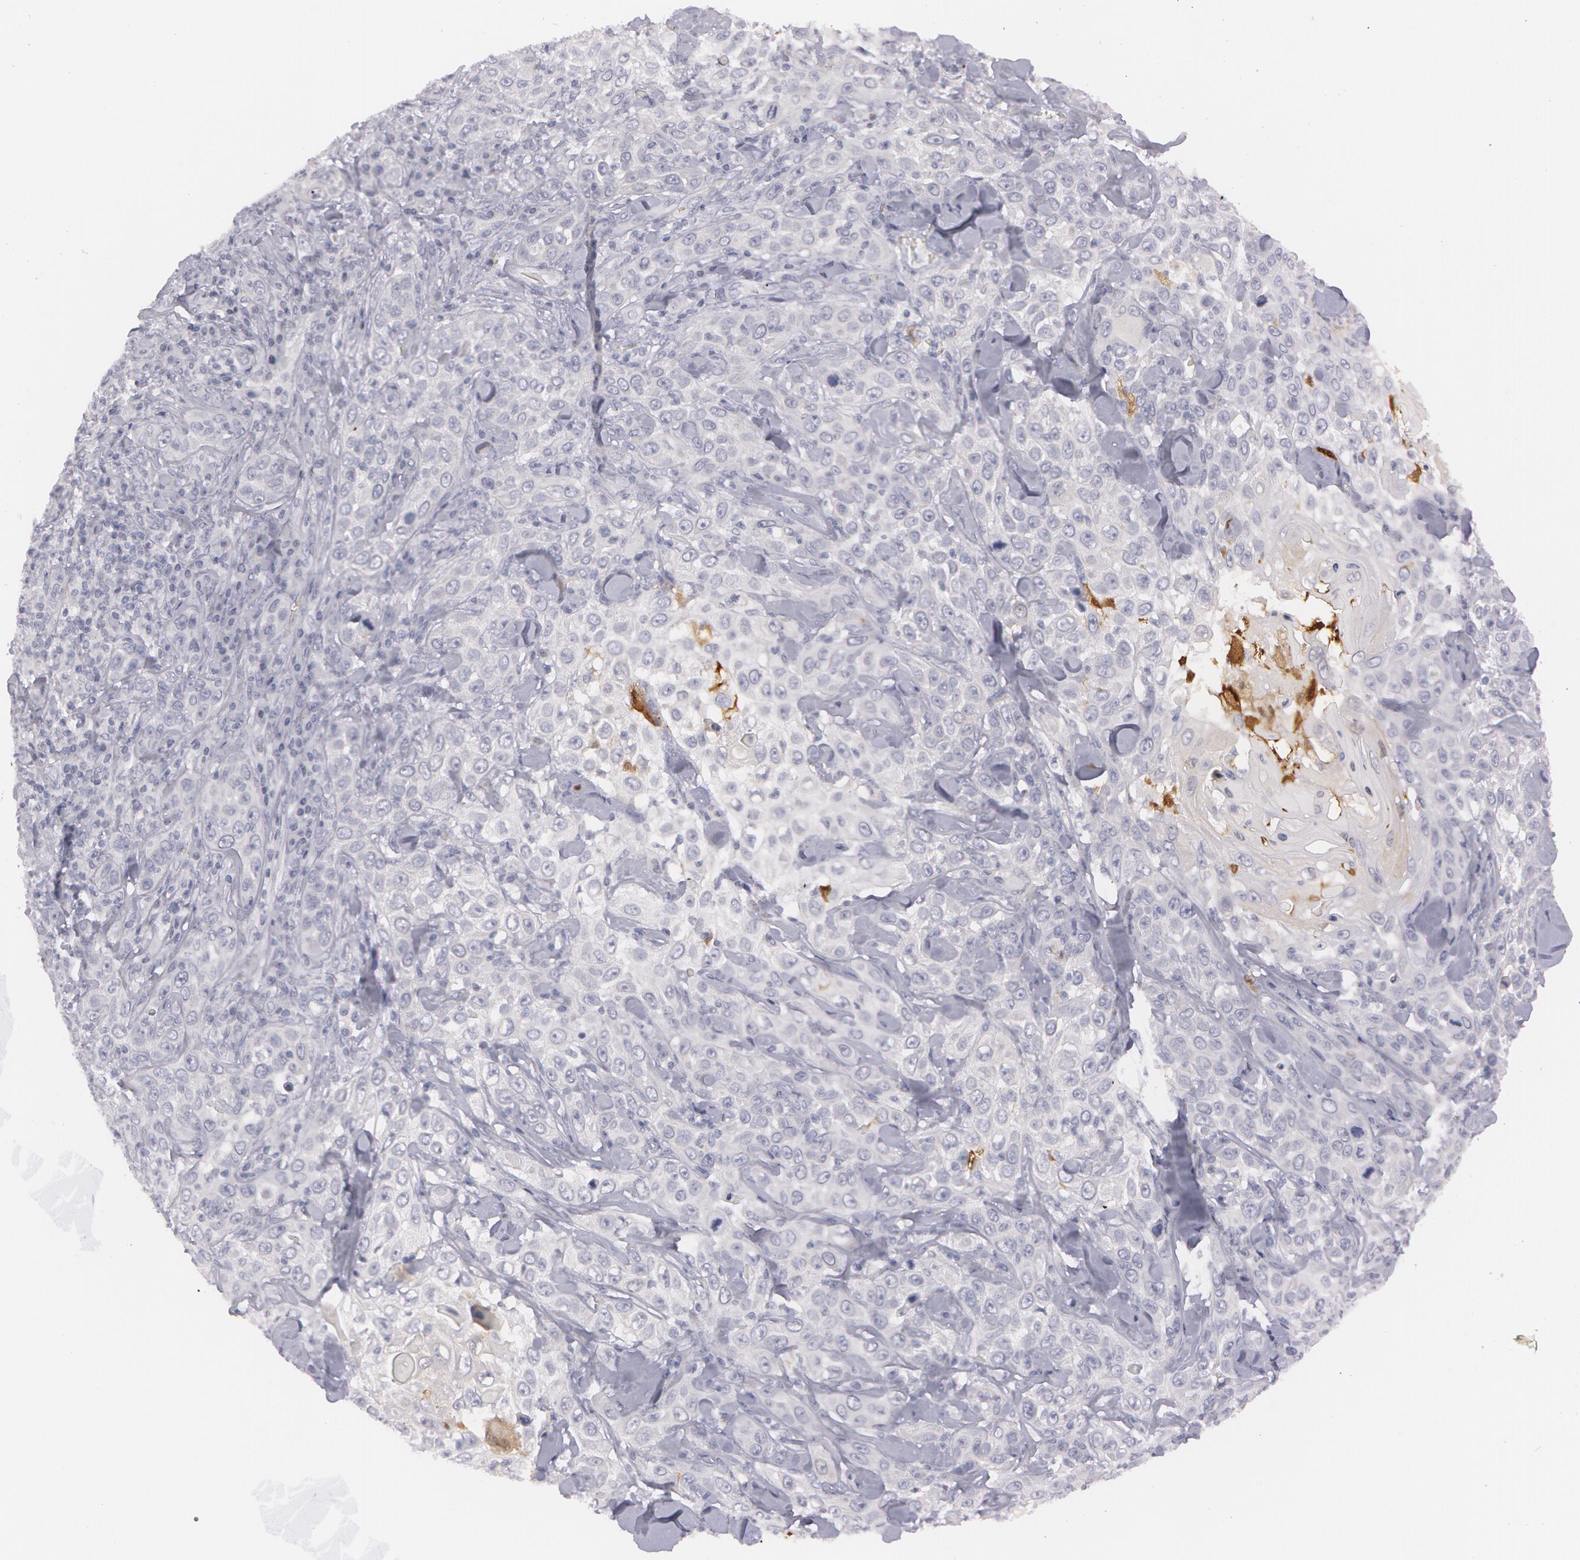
{"staining": {"intensity": "negative", "quantity": "none", "location": "none"}, "tissue": "skin cancer", "cell_type": "Tumor cells", "image_type": "cancer", "snomed": [{"axis": "morphology", "description": "Squamous cell carcinoma, NOS"}, {"axis": "topography", "description": "Skin"}], "caption": "IHC of skin squamous cell carcinoma shows no staining in tumor cells.", "gene": "IL1RN", "patient": {"sex": "male", "age": 84}}